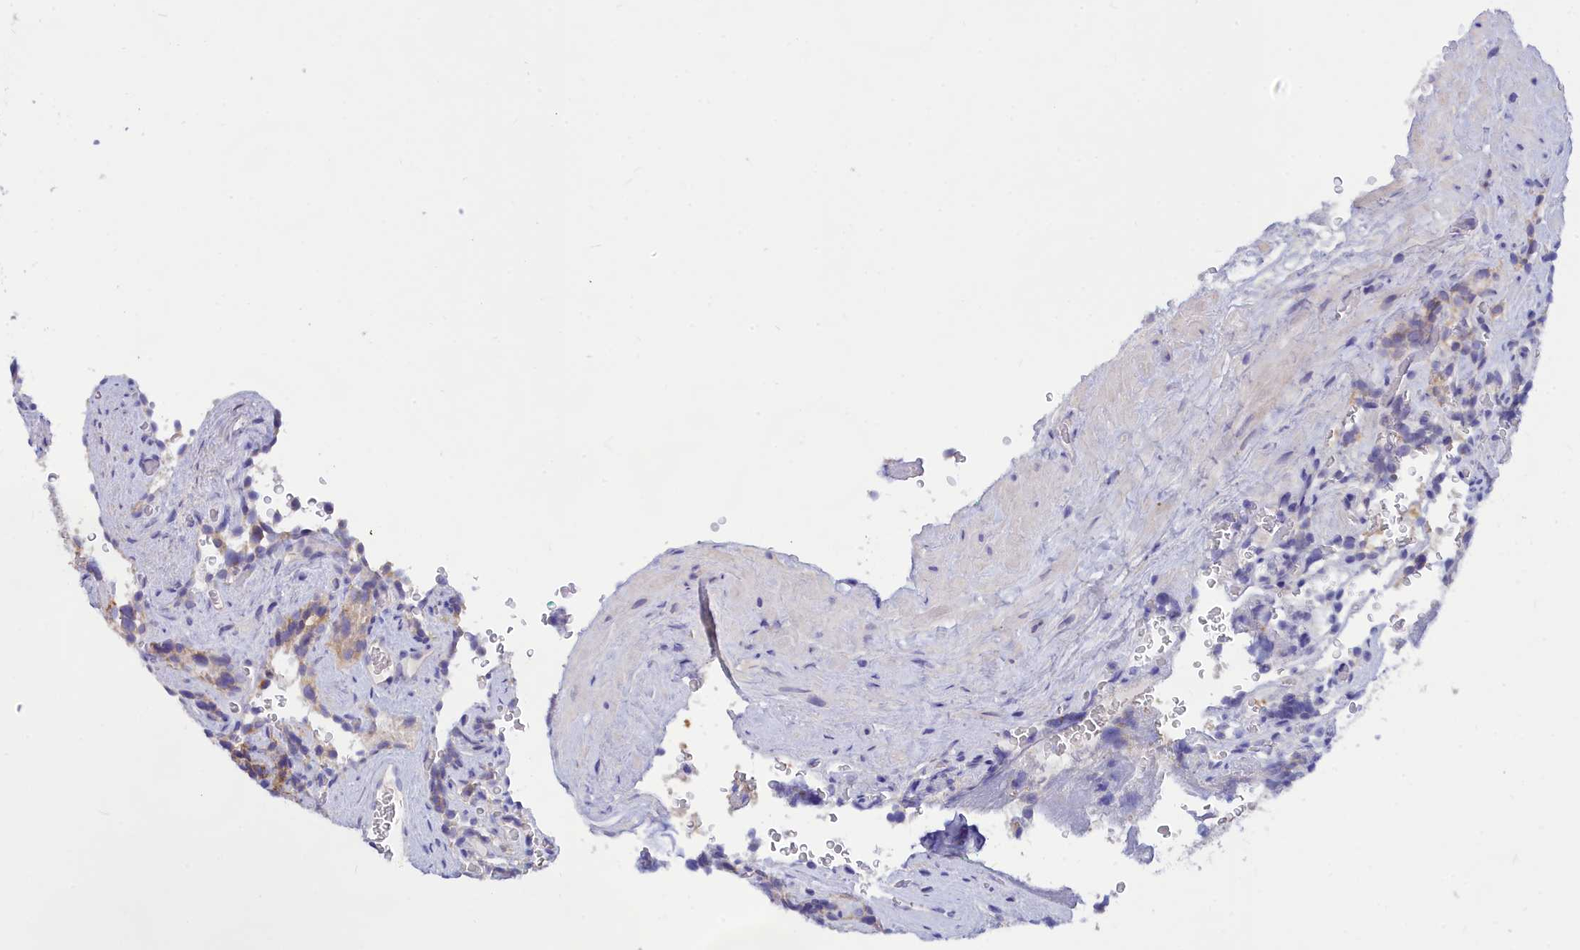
{"staining": {"intensity": "moderate", "quantity": "<25%", "location": "cytoplasmic/membranous"}, "tissue": "seminal vesicle", "cell_type": "Glandular cells", "image_type": "normal", "snomed": [{"axis": "morphology", "description": "Normal tissue, NOS"}, {"axis": "topography", "description": "Seminal veicle"}], "caption": "This image reveals IHC staining of normal human seminal vesicle, with low moderate cytoplasmic/membranous expression in approximately <25% of glandular cells.", "gene": "TMEM30B", "patient": {"sex": "male", "age": 58}}